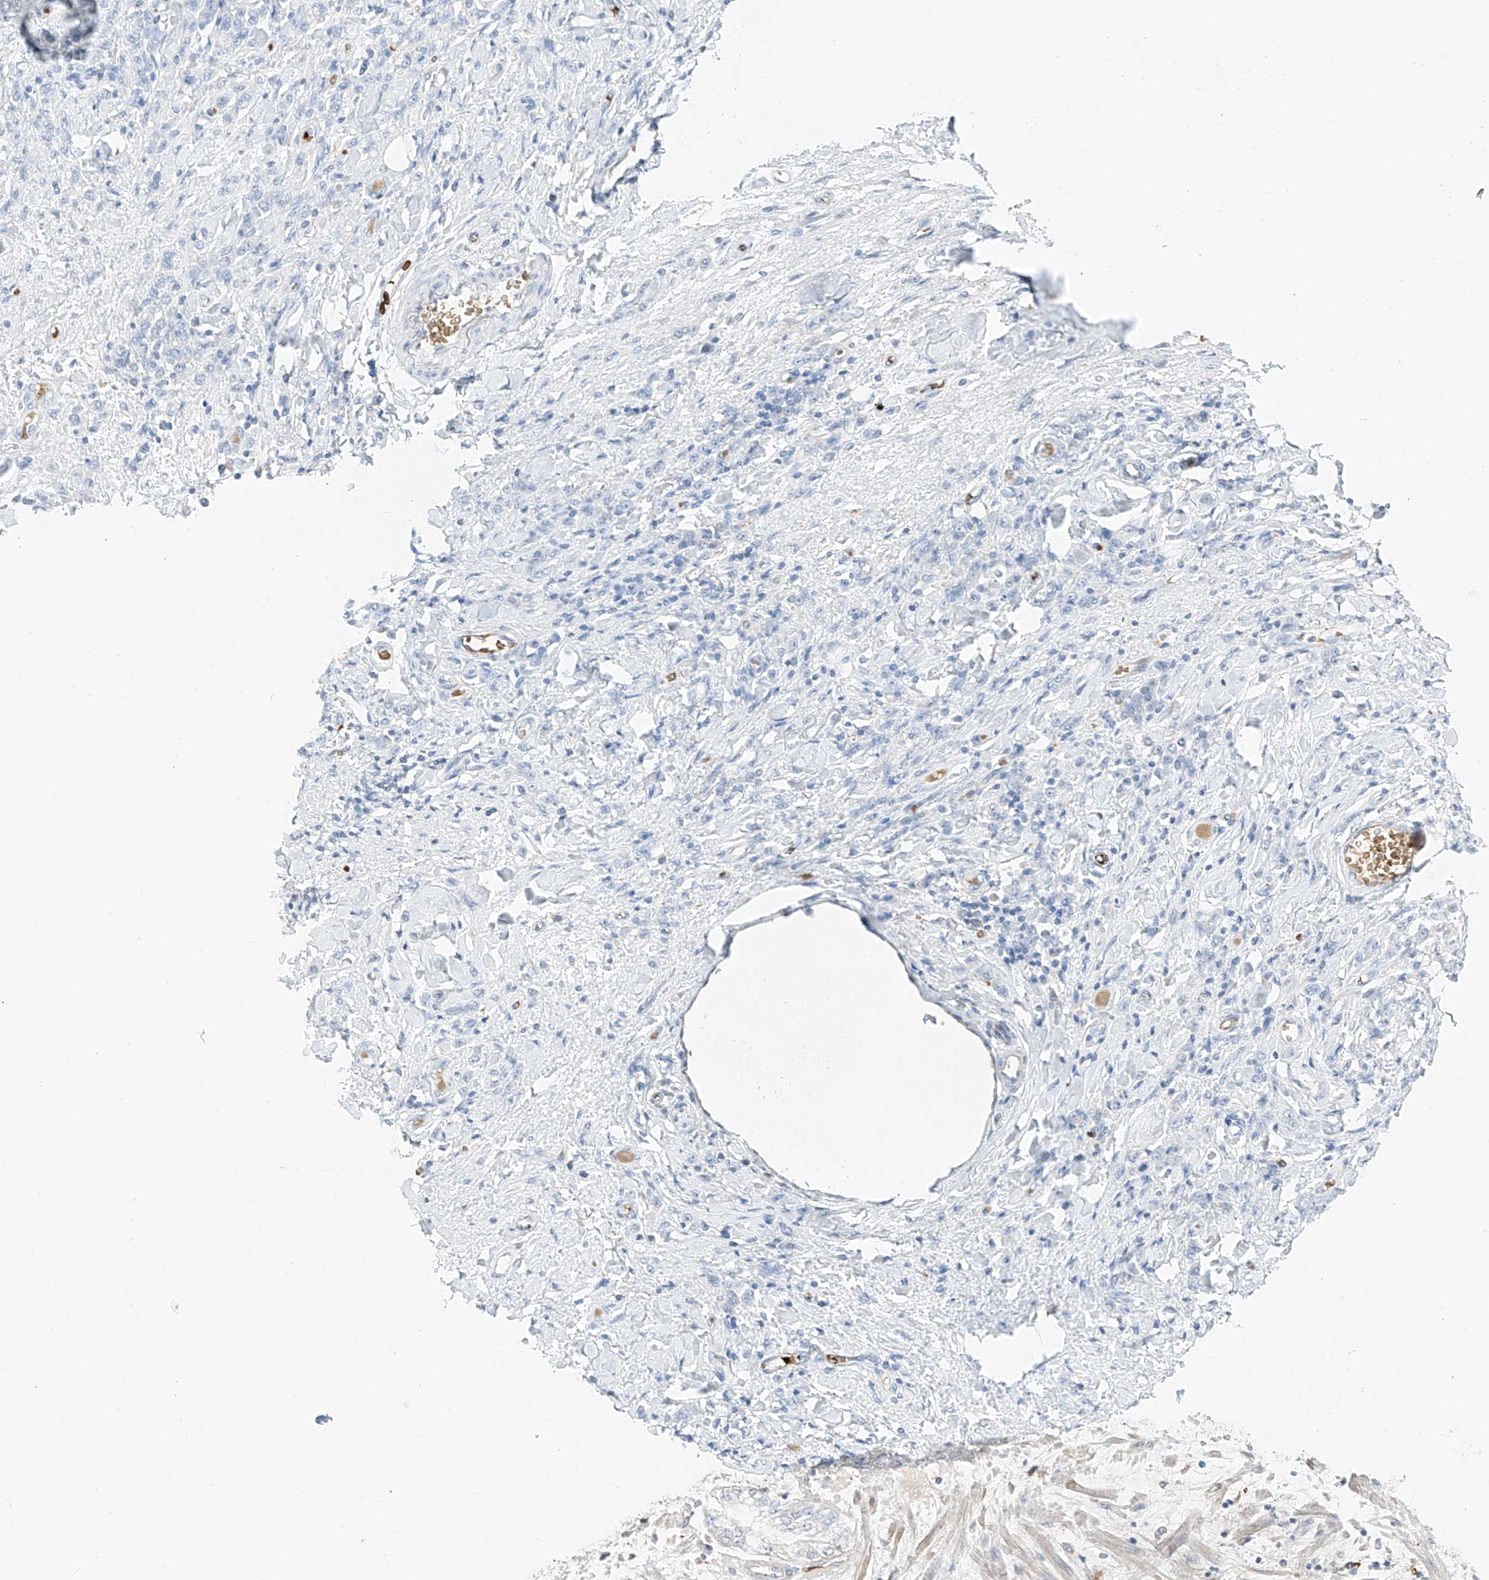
{"staining": {"intensity": "negative", "quantity": "none", "location": "none"}, "tissue": "stomach cancer", "cell_type": "Tumor cells", "image_type": "cancer", "snomed": [{"axis": "morphology", "description": "Normal tissue, NOS"}, {"axis": "morphology", "description": "Adenocarcinoma, NOS"}, {"axis": "topography", "description": "Stomach"}], "caption": "Tumor cells show no significant staining in adenocarcinoma (stomach). (Brightfield microscopy of DAB immunohistochemistry at high magnification).", "gene": "PRSS23", "patient": {"sex": "male", "age": 82}}